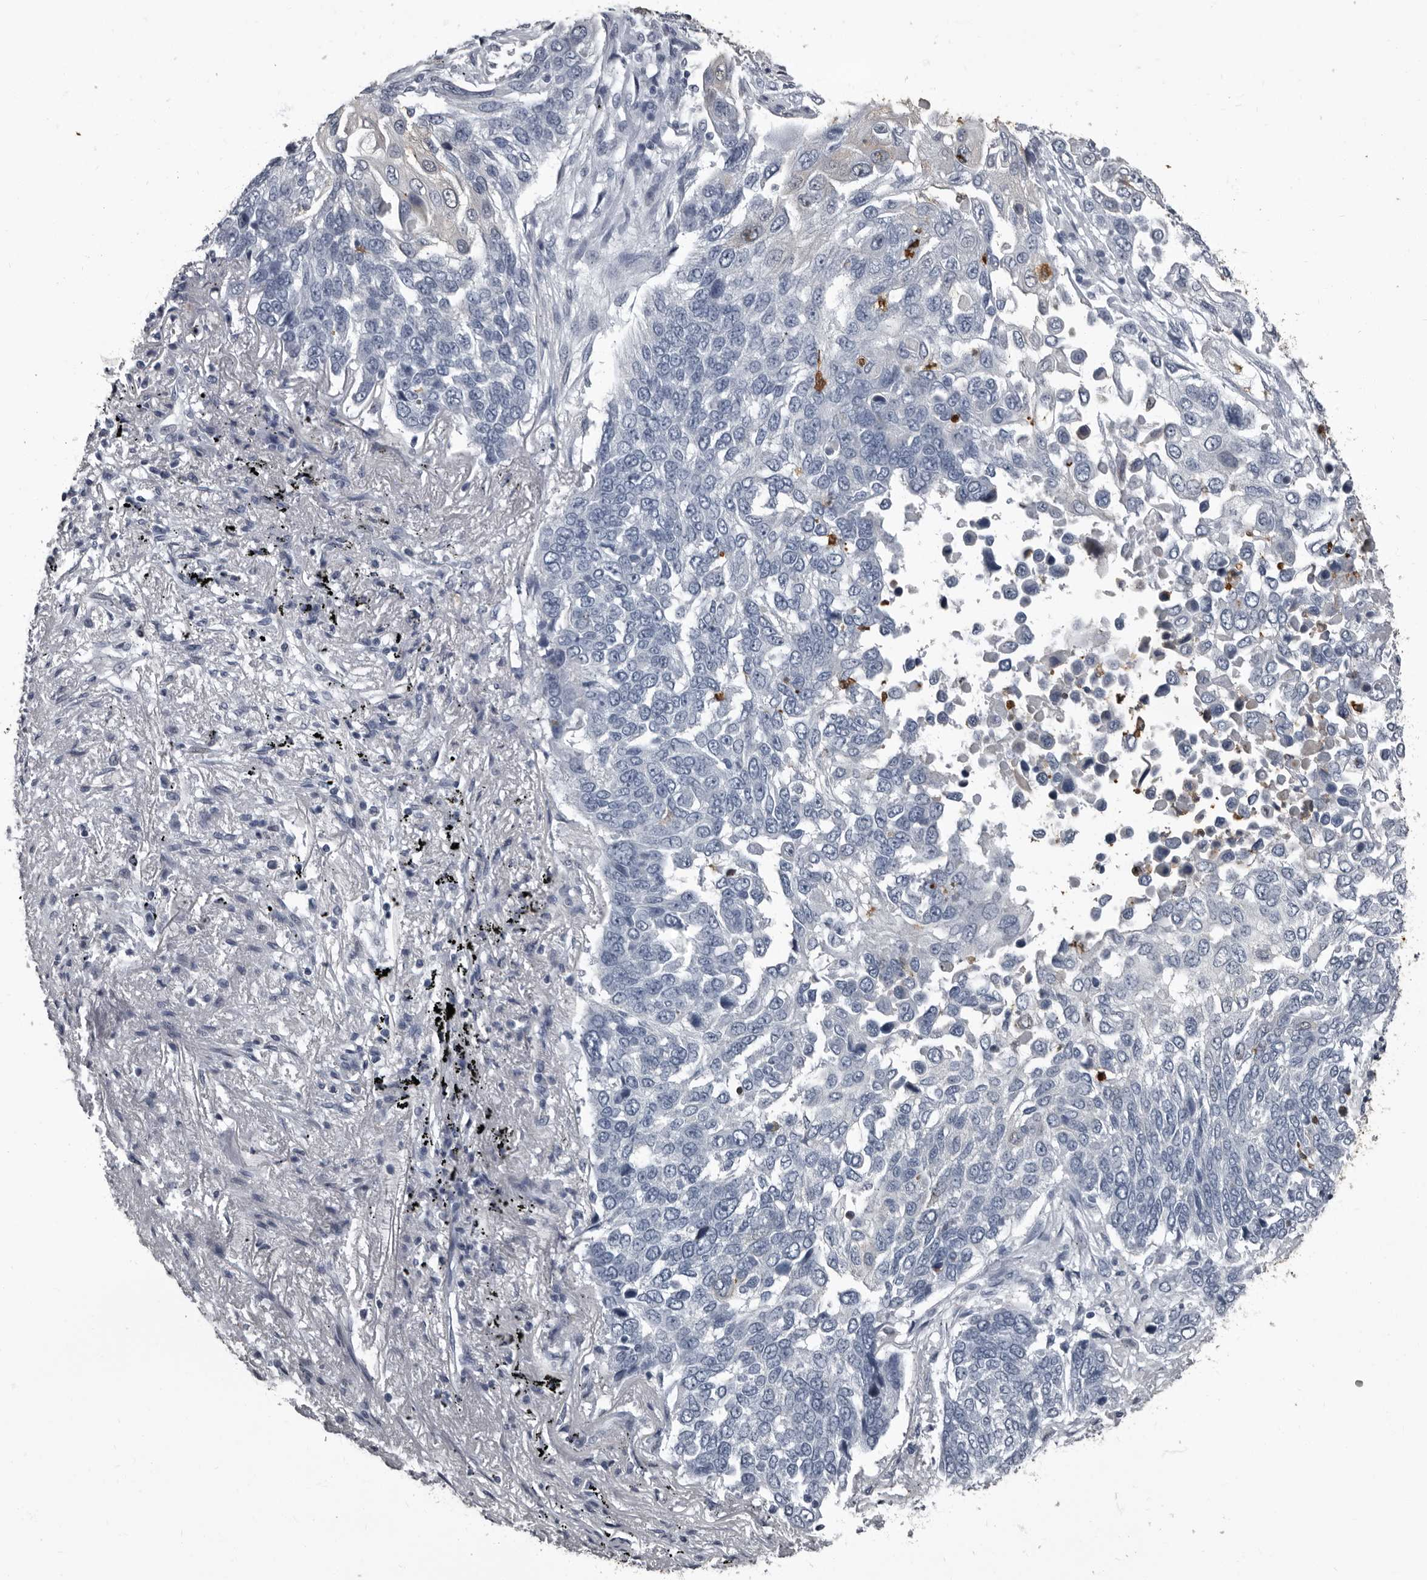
{"staining": {"intensity": "negative", "quantity": "none", "location": "none"}, "tissue": "lung cancer", "cell_type": "Tumor cells", "image_type": "cancer", "snomed": [{"axis": "morphology", "description": "Squamous cell carcinoma, NOS"}, {"axis": "topography", "description": "Lung"}], "caption": "Micrograph shows no significant protein staining in tumor cells of squamous cell carcinoma (lung).", "gene": "TPD52L1", "patient": {"sex": "male", "age": 66}}